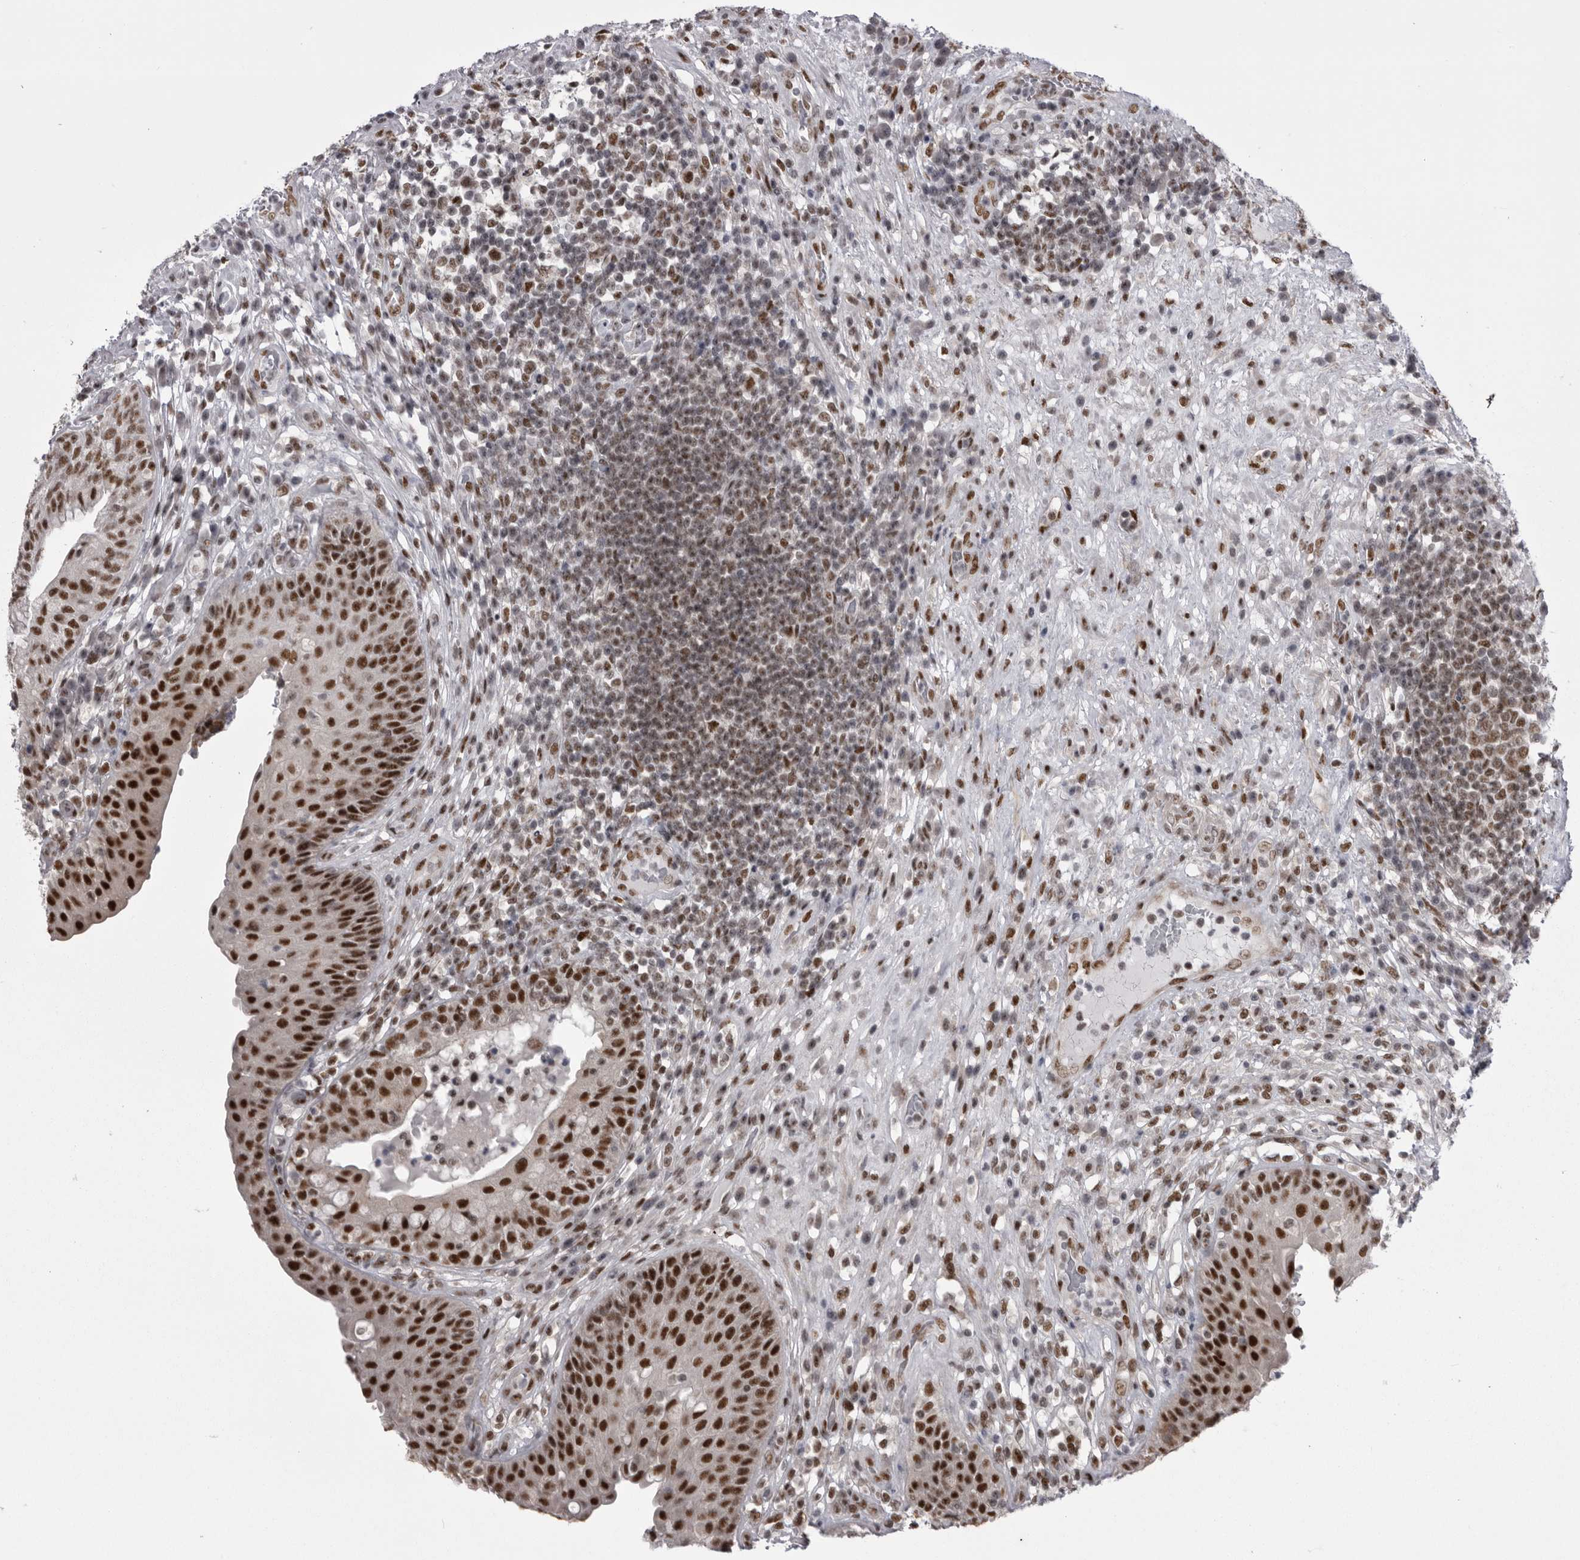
{"staining": {"intensity": "strong", "quantity": ">75%", "location": "nuclear"}, "tissue": "urinary bladder", "cell_type": "Urothelial cells", "image_type": "normal", "snomed": [{"axis": "morphology", "description": "Normal tissue, NOS"}, {"axis": "topography", "description": "Urinary bladder"}], "caption": "A high-resolution micrograph shows immunohistochemistry (IHC) staining of unremarkable urinary bladder, which shows strong nuclear staining in about >75% of urothelial cells.", "gene": "MEPCE", "patient": {"sex": "female", "age": 62}}